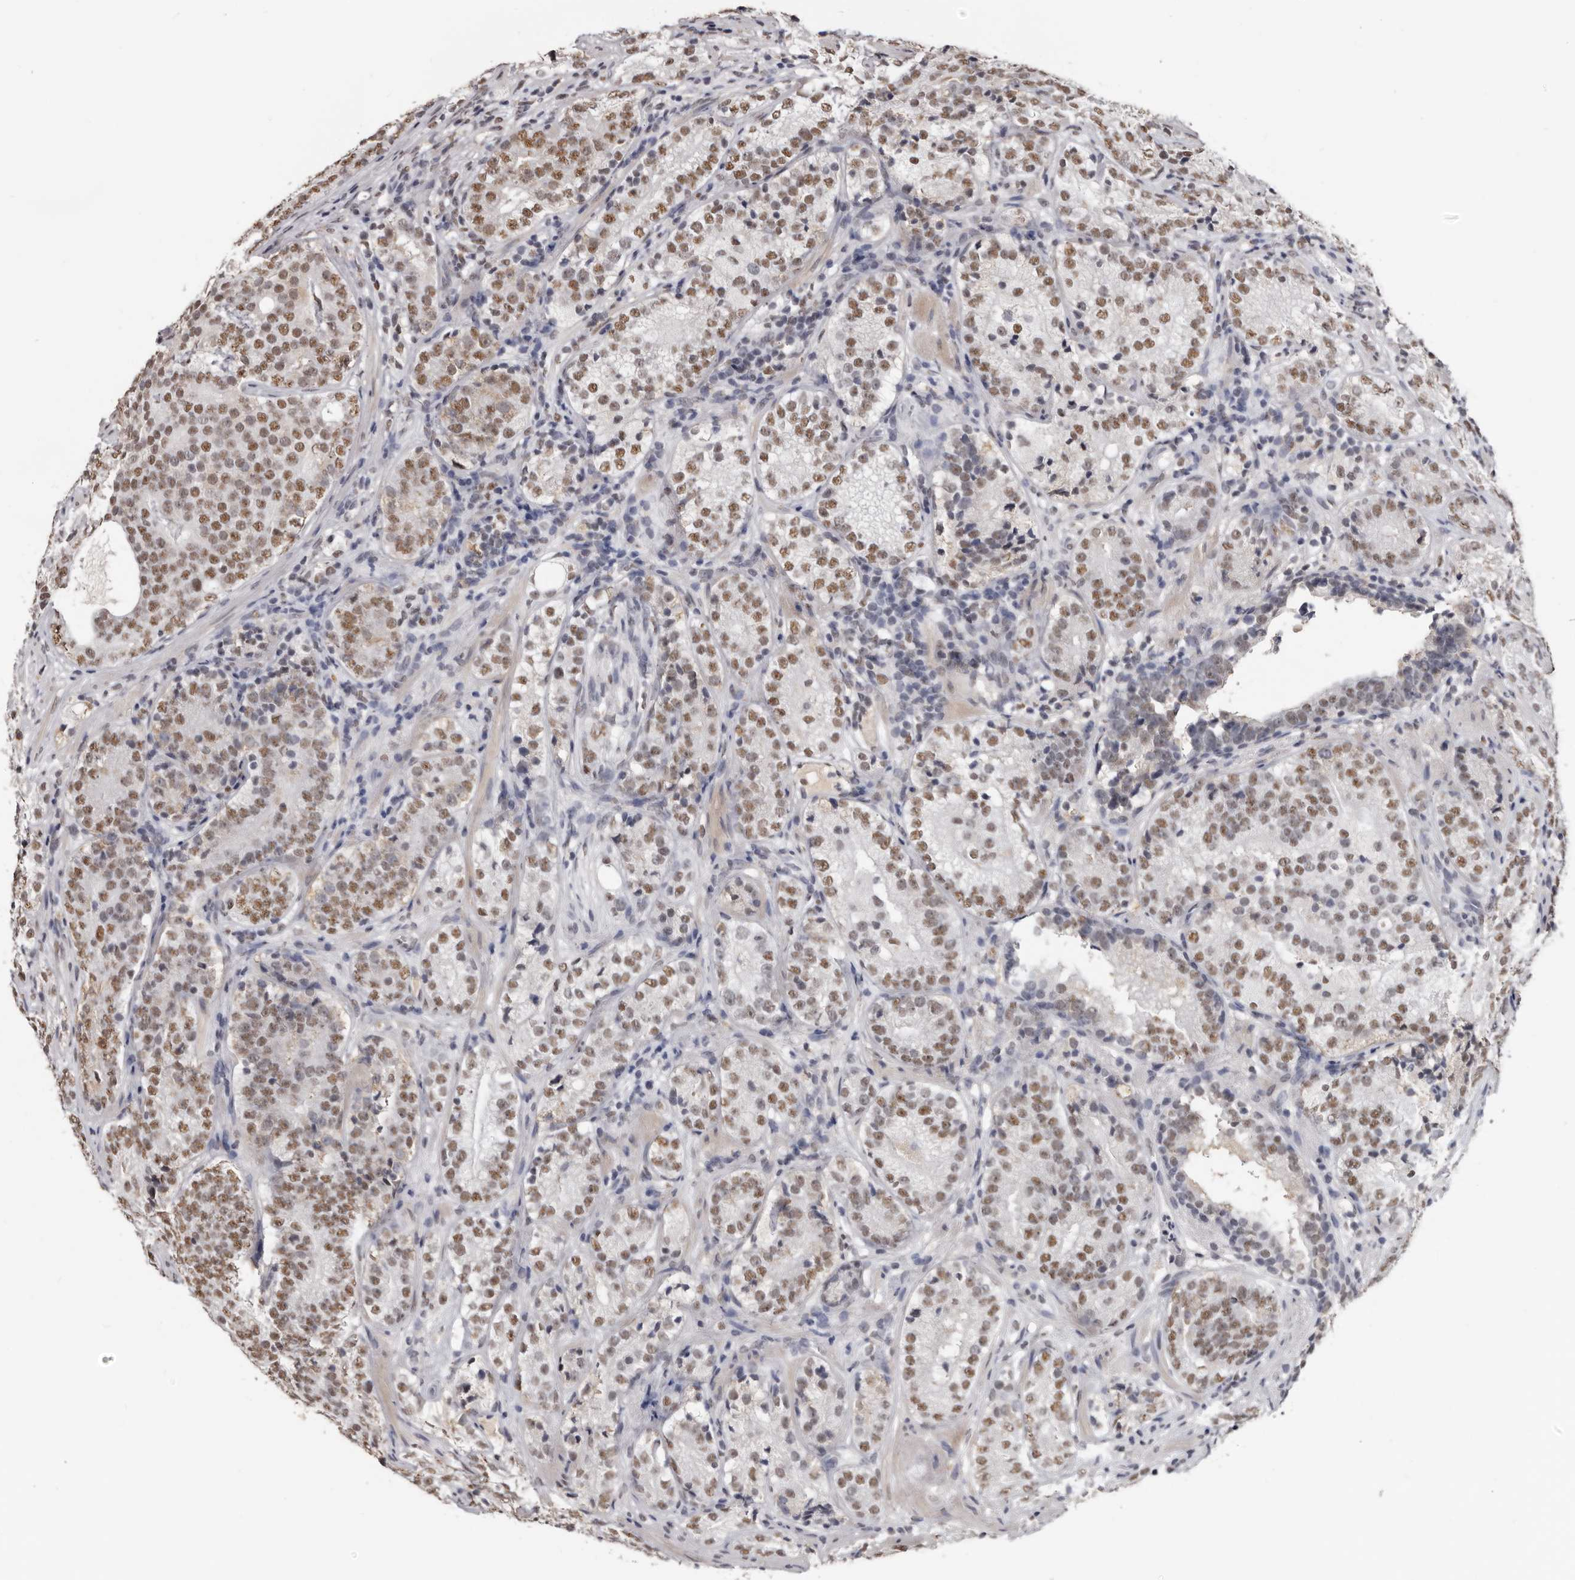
{"staining": {"intensity": "moderate", "quantity": ">75%", "location": "nuclear"}, "tissue": "prostate cancer", "cell_type": "Tumor cells", "image_type": "cancer", "snomed": [{"axis": "morphology", "description": "Adenocarcinoma, High grade"}, {"axis": "topography", "description": "Prostate"}], "caption": "Immunohistochemical staining of prostate cancer exhibits moderate nuclear protein positivity in about >75% of tumor cells. (DAB = brown stain, brightfield microscopy at high magnification).", "gene": "SCAF4", "patient": {"sex": "male", "age": 56}}